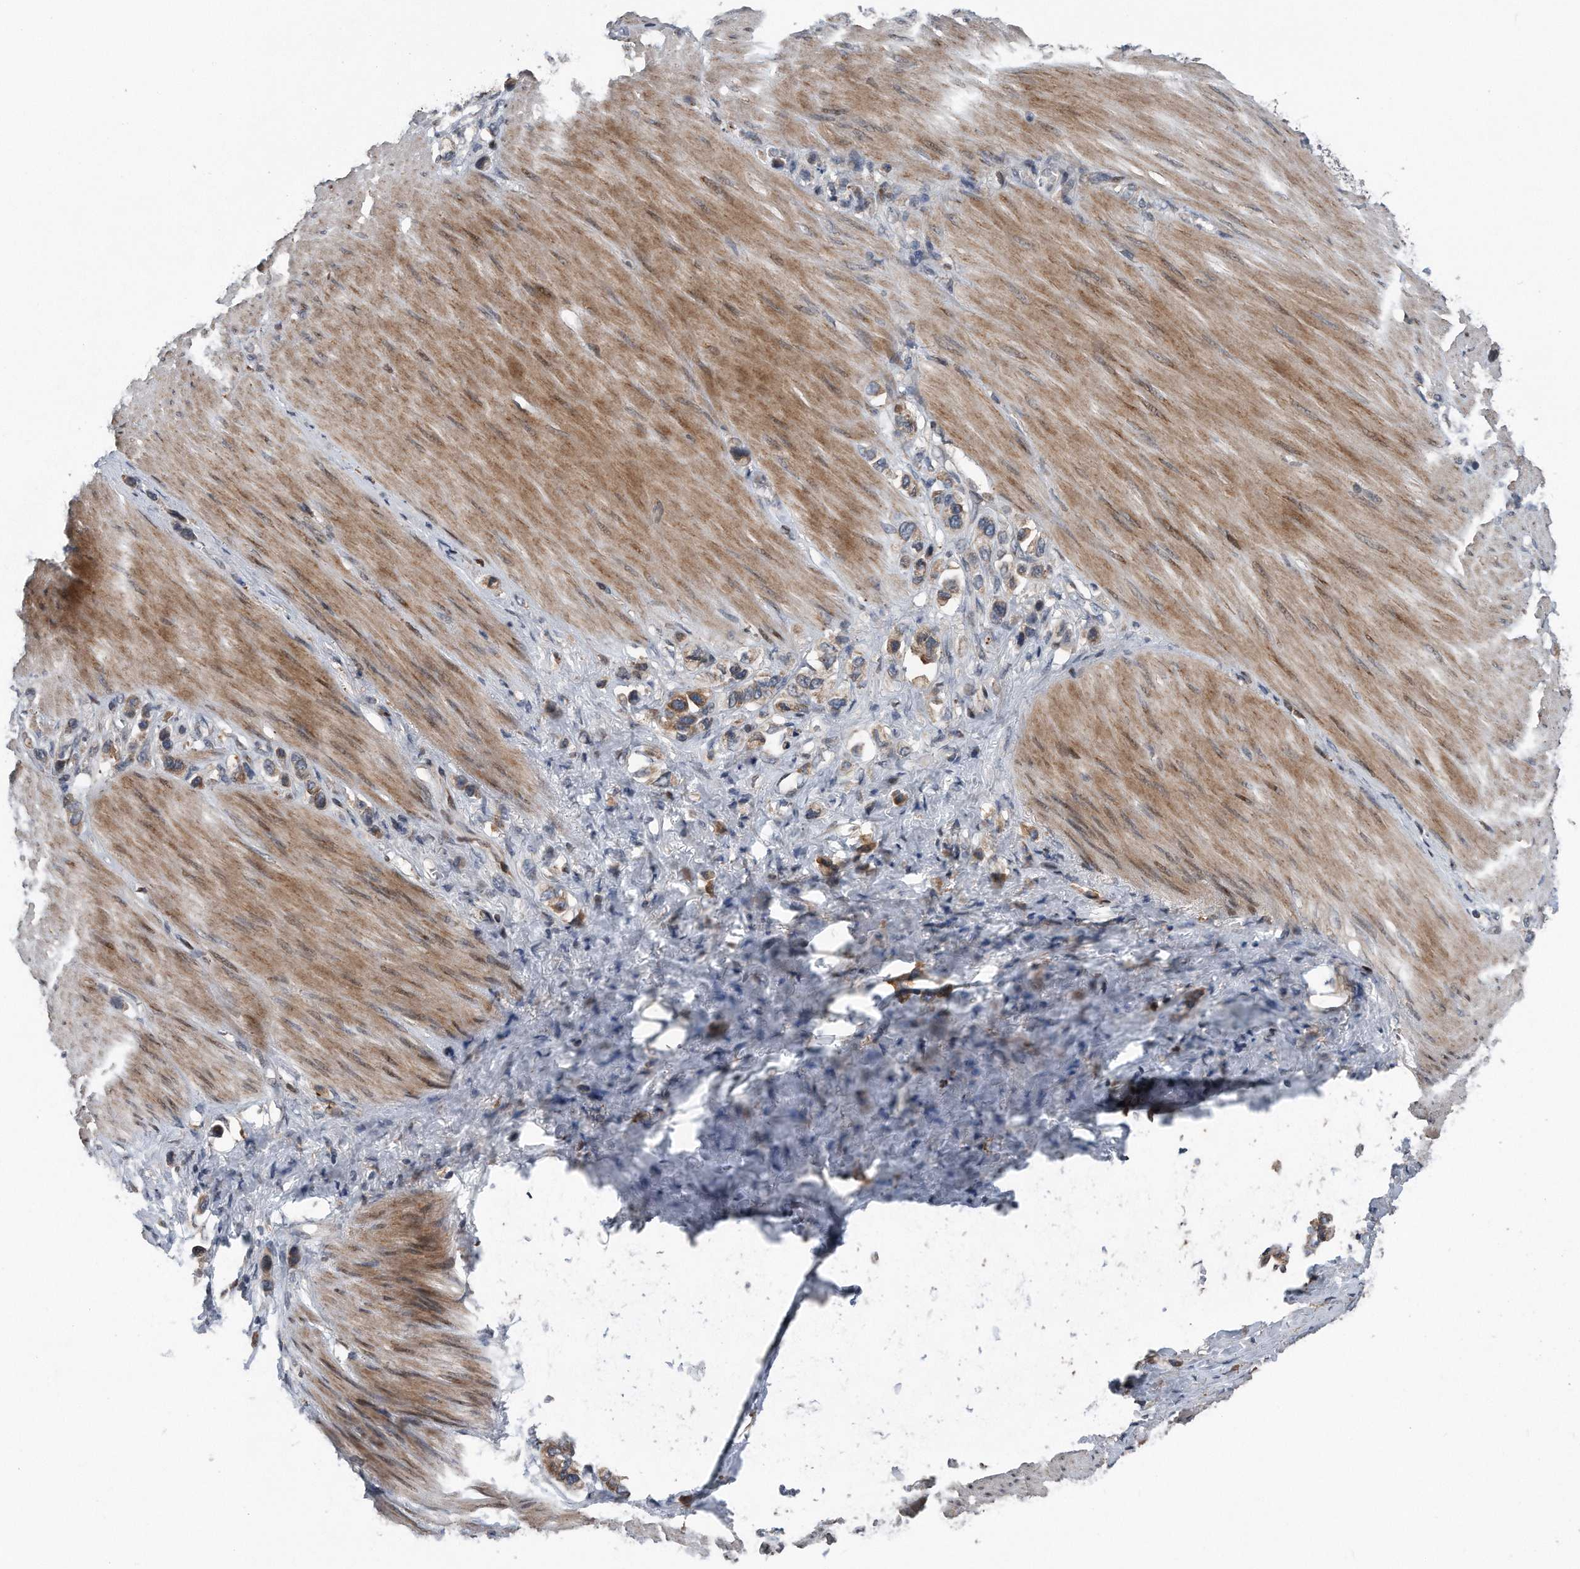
{"staining": {"intensity": "moderate", "quantity": "<25%", "location": "cytoplasmic/membranous"}, "tissue": "stomach cancer", "cell_type": "Tumor cells", "image_type": "cancer", "snomed": [{"axis": "morphology", "description": "Adenocarcinoma, NOS"}, {"axis": "topography", "description": "Stomach"}], "caption": "This photomicrograph reveals immunohistochemistry (IHC) staining of human adenocarcinoma (stomach), with low moderate cytoplasmic/membranous staining in about <25% of tumor cells.", "gene": "DST", "patient": {"sex": "female", "age": 65}}